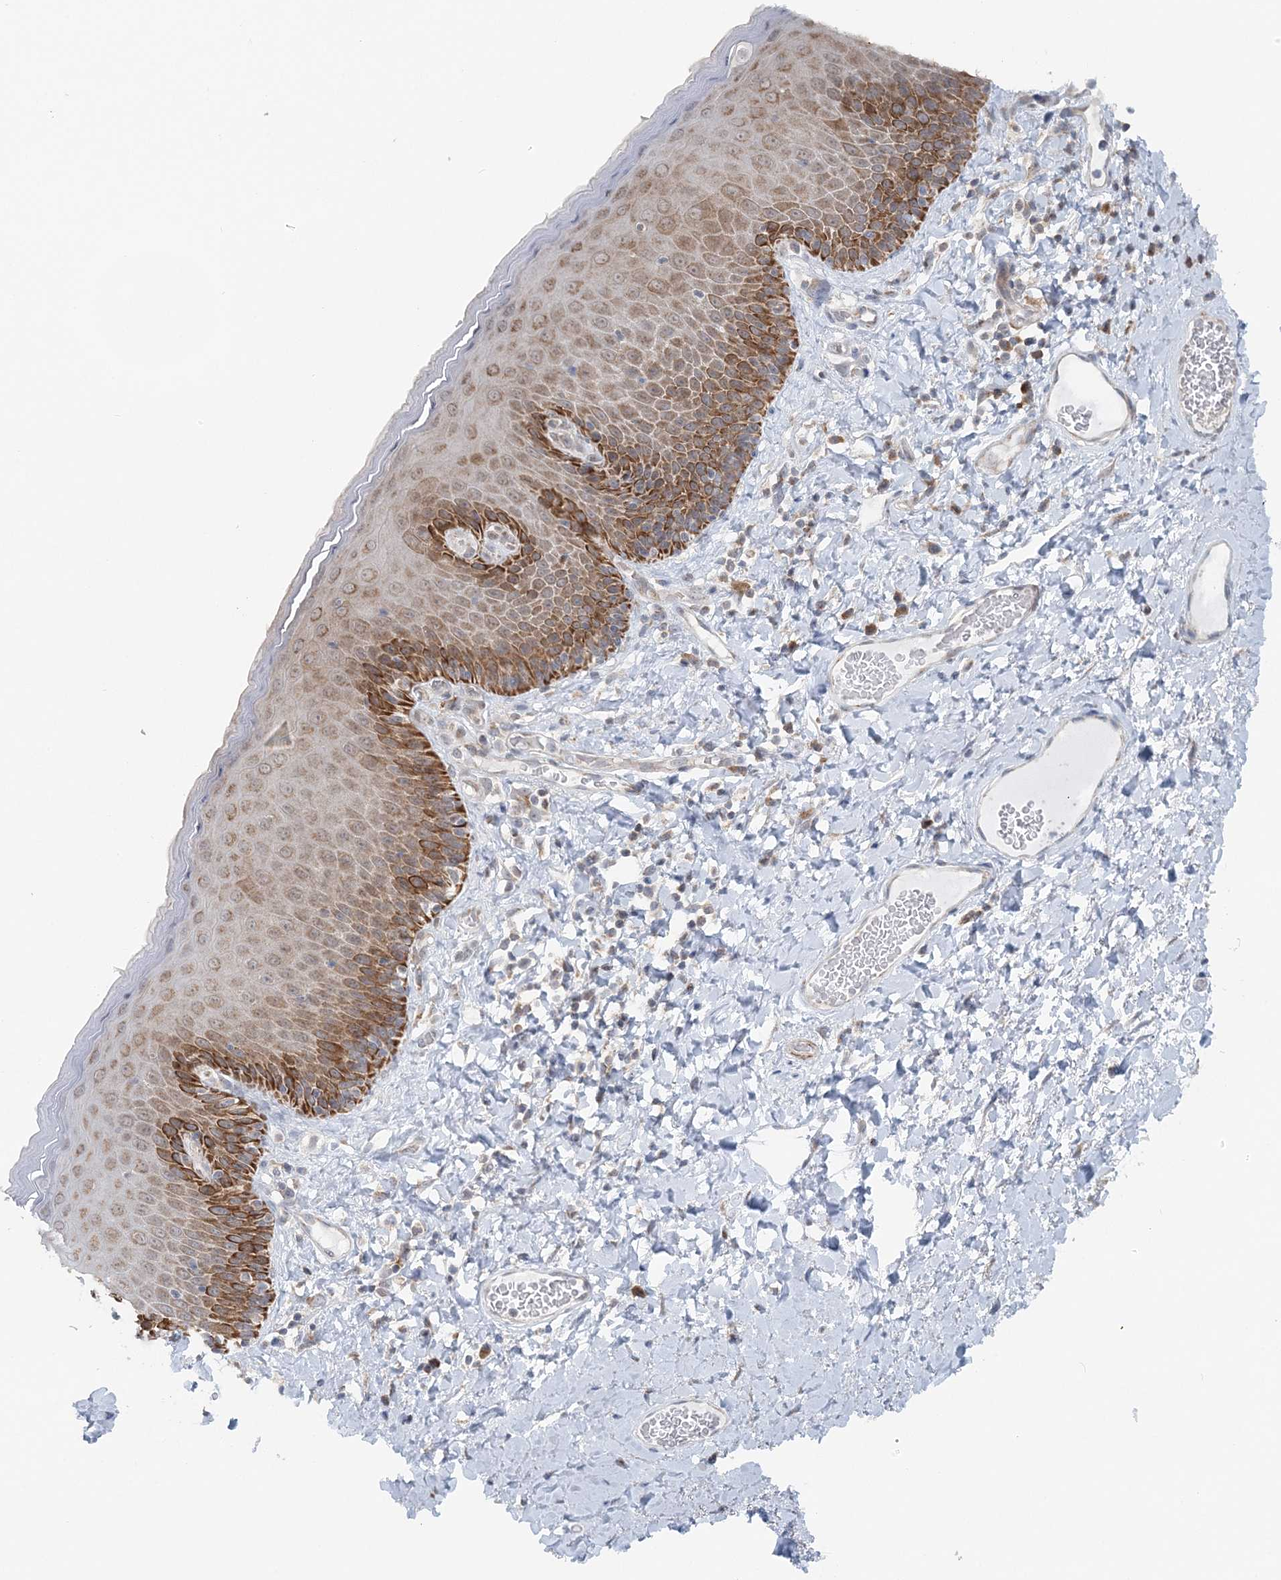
{"staining": {"intensity": "strong", "quantity": ">75%", "location": "cytoplasmic/membranous"}, "tissue": "skin", "cell_type": "Epidermal cells", "image_type": "normal", "snomed": [{"axis": "morphology", "description": "Normal tissue, NOS"}, {"axis": "topography", "description": "Anal"}], "caption": "Epidermal cells display strong cytoplasmic/membranous expression in about >75% of cells in normal skin.", "gene": "RNF150", "patient": {"sex": "male", "age": 69}}